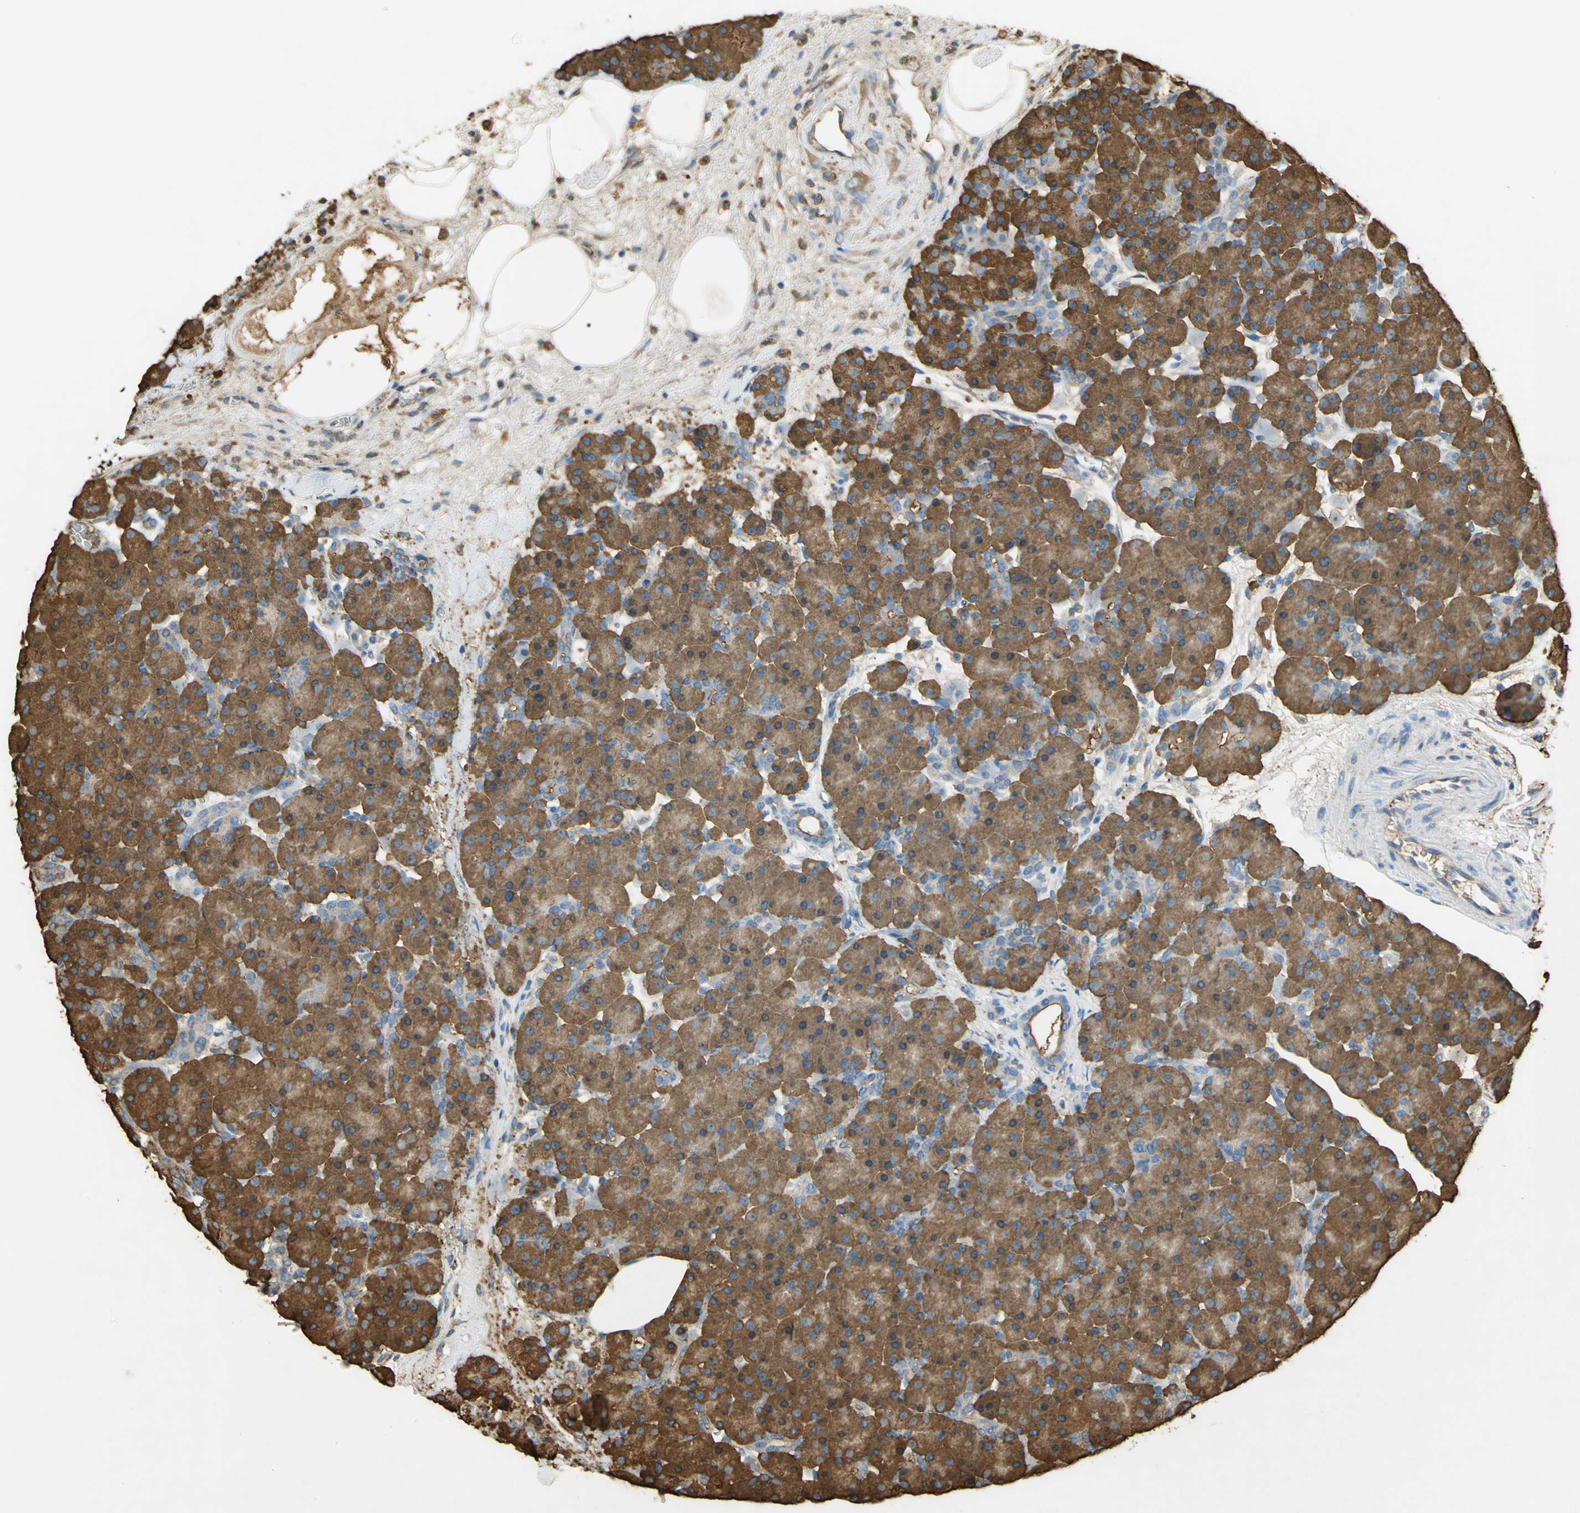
{"staining": {"intensity": "strong", "quantity": ">75%", "location": "cytoplasmic/membranous"}, "tissue": "pancreas", "cell_type": "Exocrine glandular cells", "image_type": "normal", "snomed": [{"axis": "morphology", "description": "Normal tissue, NOS"}, {"axis": "topography", "description": "Pancreas"}], "caption": "Immunohistochemistry (IHC) (DAB (3,3'-diaminobenzidine)) staining of normal pancreas shows strong cytoplasmic/membranous protein positivity in about >75% of exocrine glandular cells.", "gene": "HSP90B1", "patient": {"sex": "male", "age": 66}}